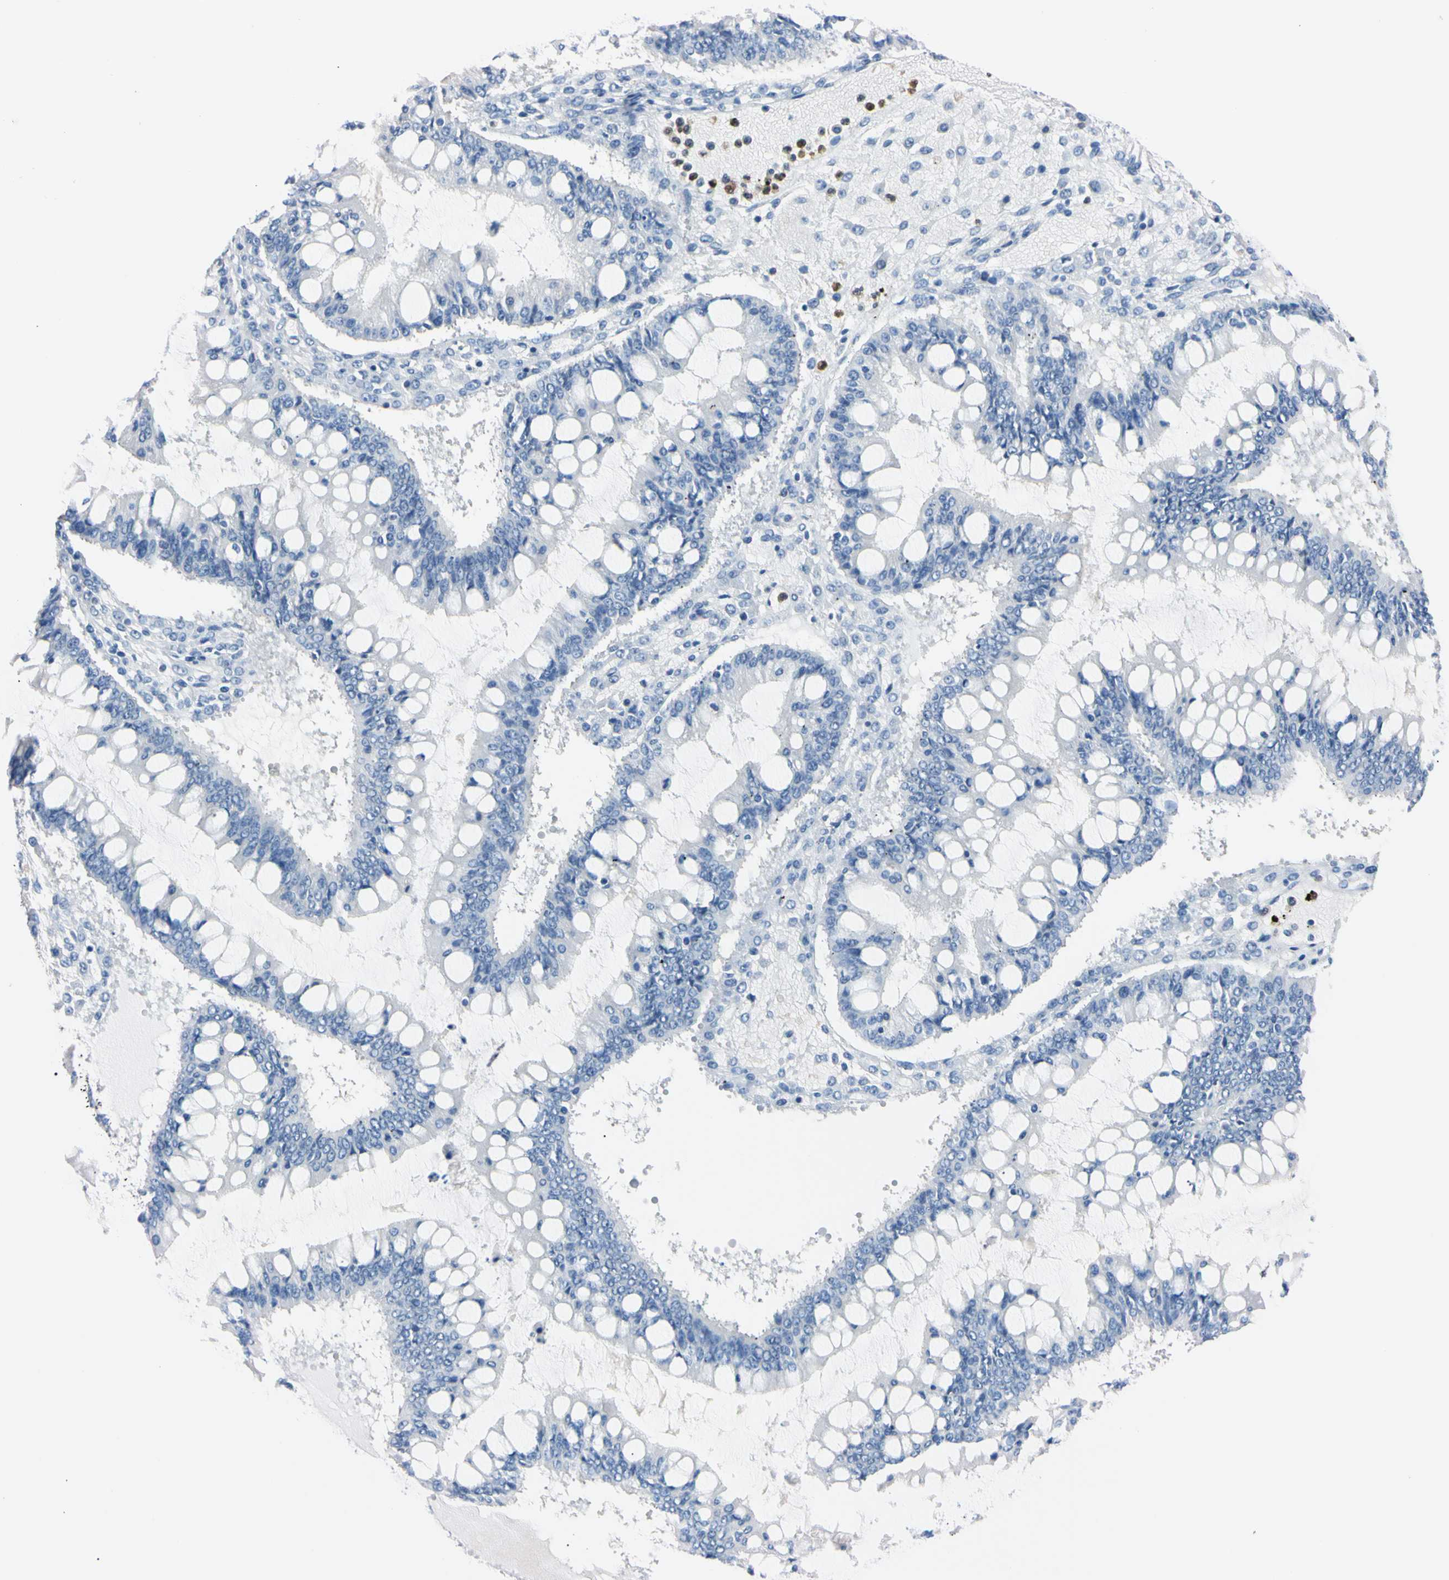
{"staining": {"intensity": "negative", "quantity": "none", "location": "none"}, "tissue": "ovarian cancer", "cell_type": "Tumor cells", "image_type": "cancer", "snomed": [{"axis": "morphology", "description": "Cystadenocarcinoma, mucinous, NOS"}, {"axis": "topography", "description": "Ovary"}], "caption": "A photomicrograph of human ovarian cancer is negative for staining in tumor cells.", "gene": "NCF4", "patient": {"sex": "female", "age": 73}}